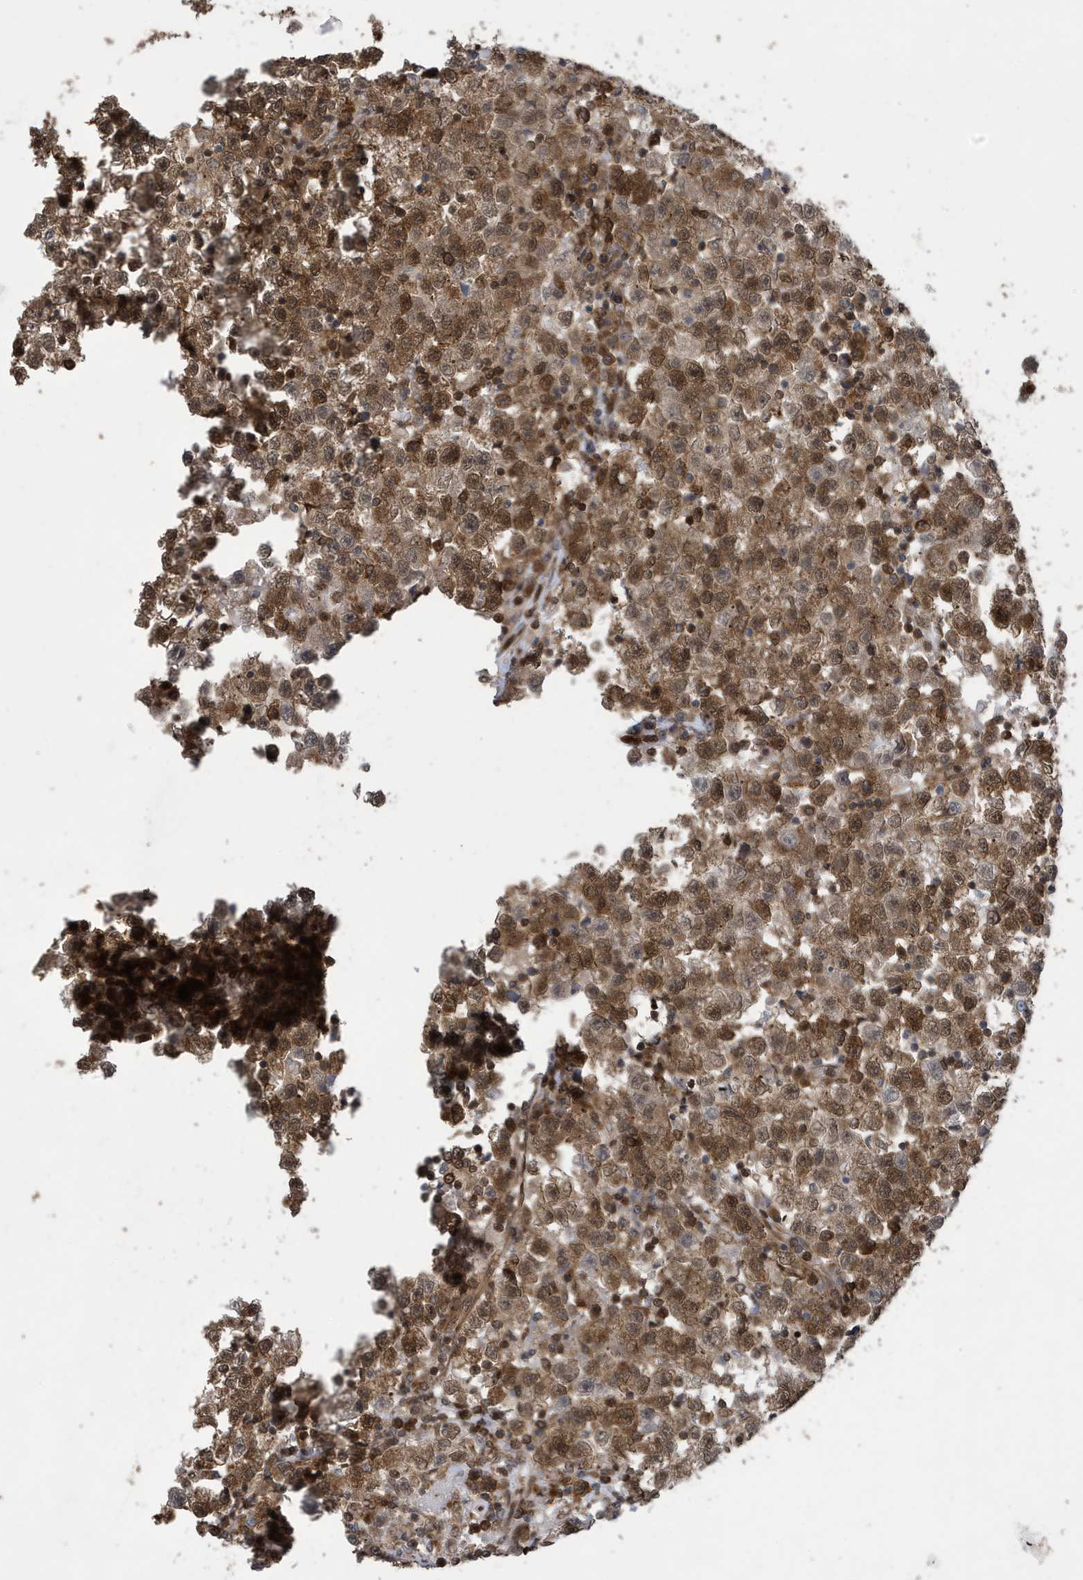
{"staining": {"intensity": "moderate", "quantity": ">75%", "location": "cytoplasmic/membranous,nuclear"}, "tissue": "testis cancer", "cell_type": "Tumor cells", "image_type": "cancer", "snomed": [{"axis": "morphology", "description": "Seminoma, NOS"}, {"axis": "topography", "description": "Testis"}], "caption": "Protein staining of testis seminoma tissue displays moderate cytoplasmic/membranous and nuclear staining in approximately >75% of tumor cells. (IHC, brightfield microscopy, high magnification).", "gene": "UBQLN1", "patient": {"sex": "male", "age": 22}}